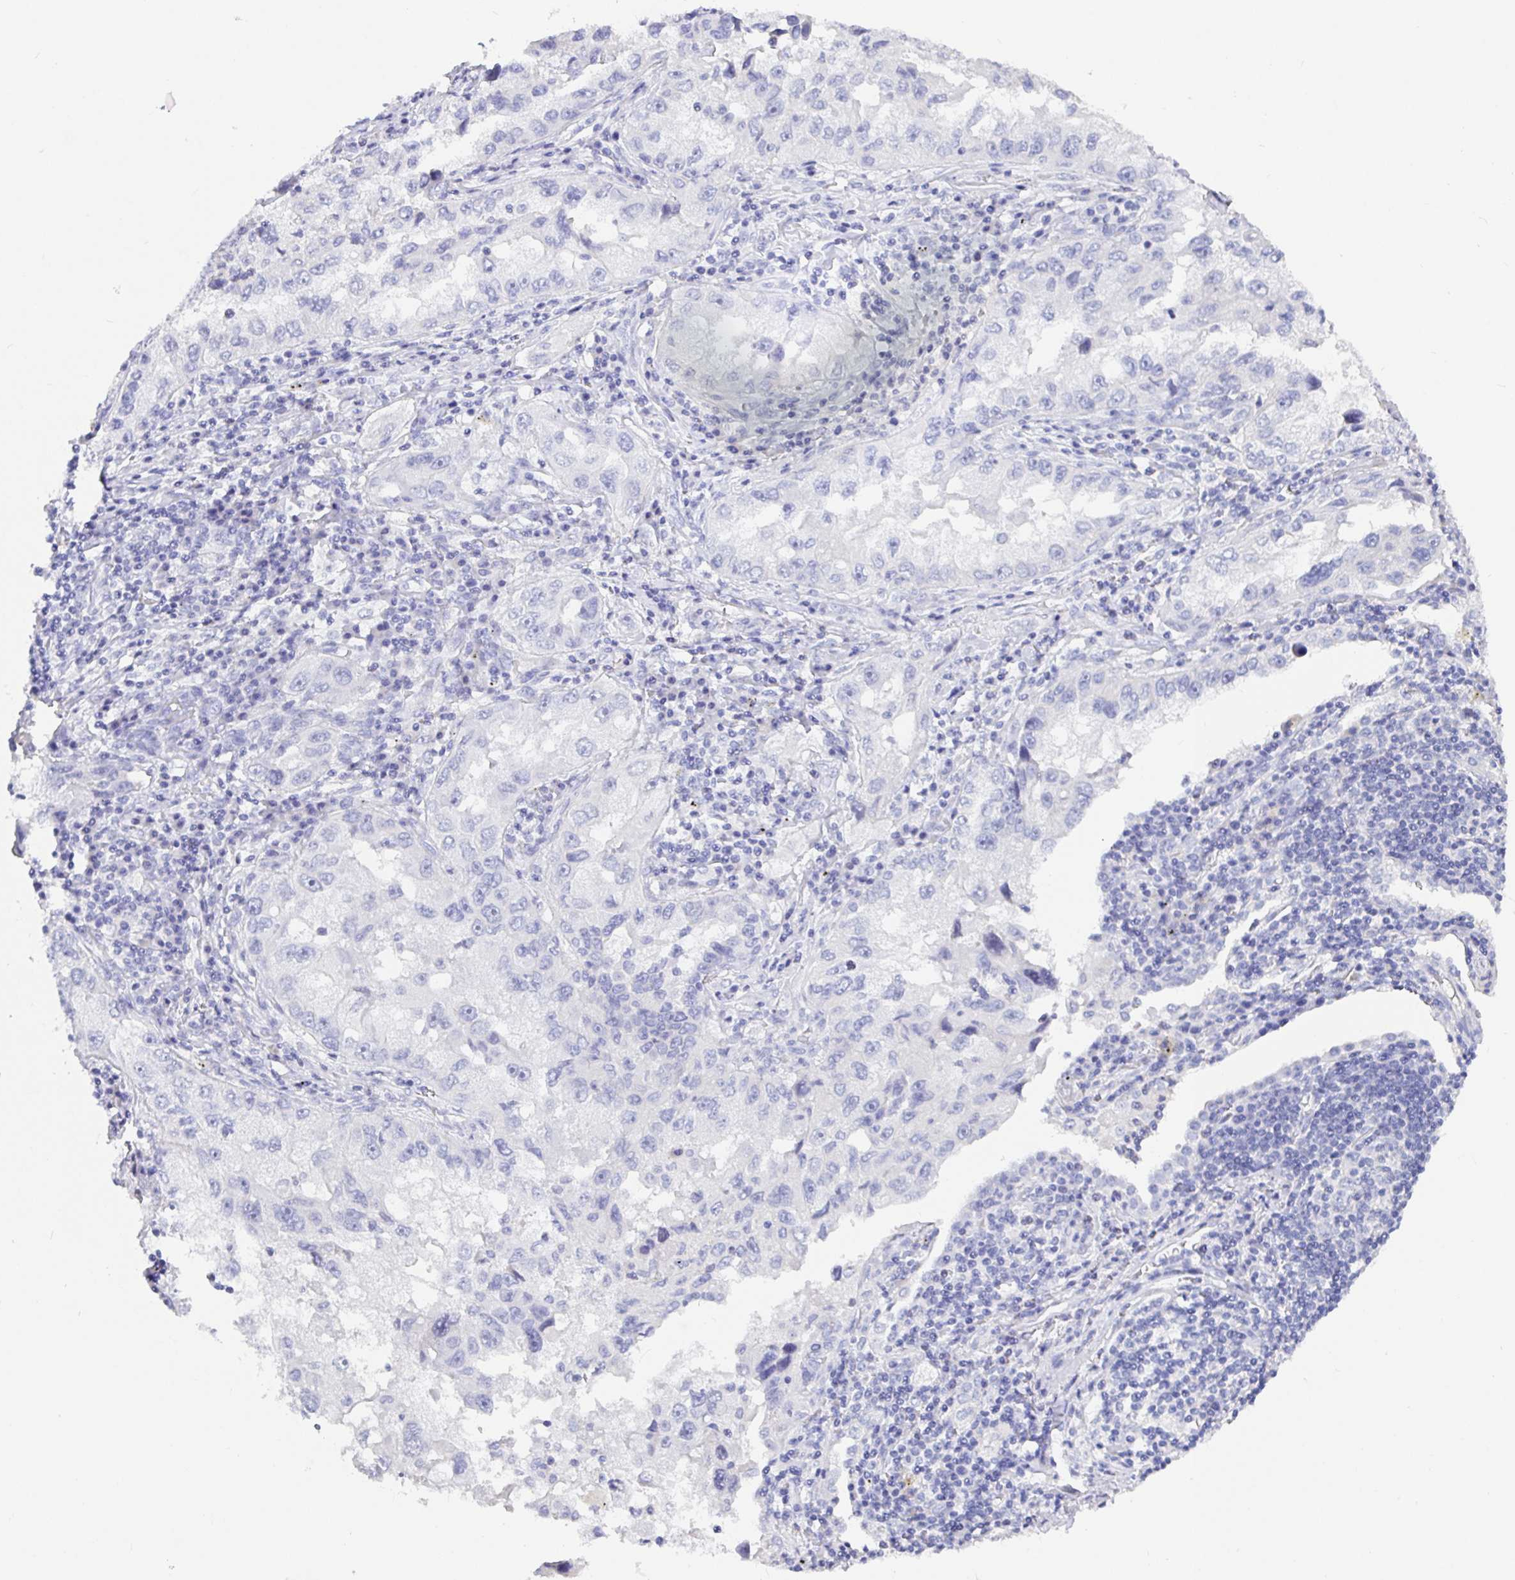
{"staining": {"intensity": "negative", "quantity": "none", "location": "none"}, "tissue": "lung cancer", "cell_type": "Tumor cells", "image_type": "cancer", "snomed": [{"axis": "morphology", "description": "Adenocarcinoma, NOS"}, {"axis": "topography", "description": "Lung"}], "caption": "Immunohistochemistry (IHC) of adenocarcinoma (lung) shows no staining in tumor cells. (DAB immunohistochemistry visualized using brightfield microscopy, high magnification).", "gene": "TPTE", "patient": {"sex": "female", "age": 73}}